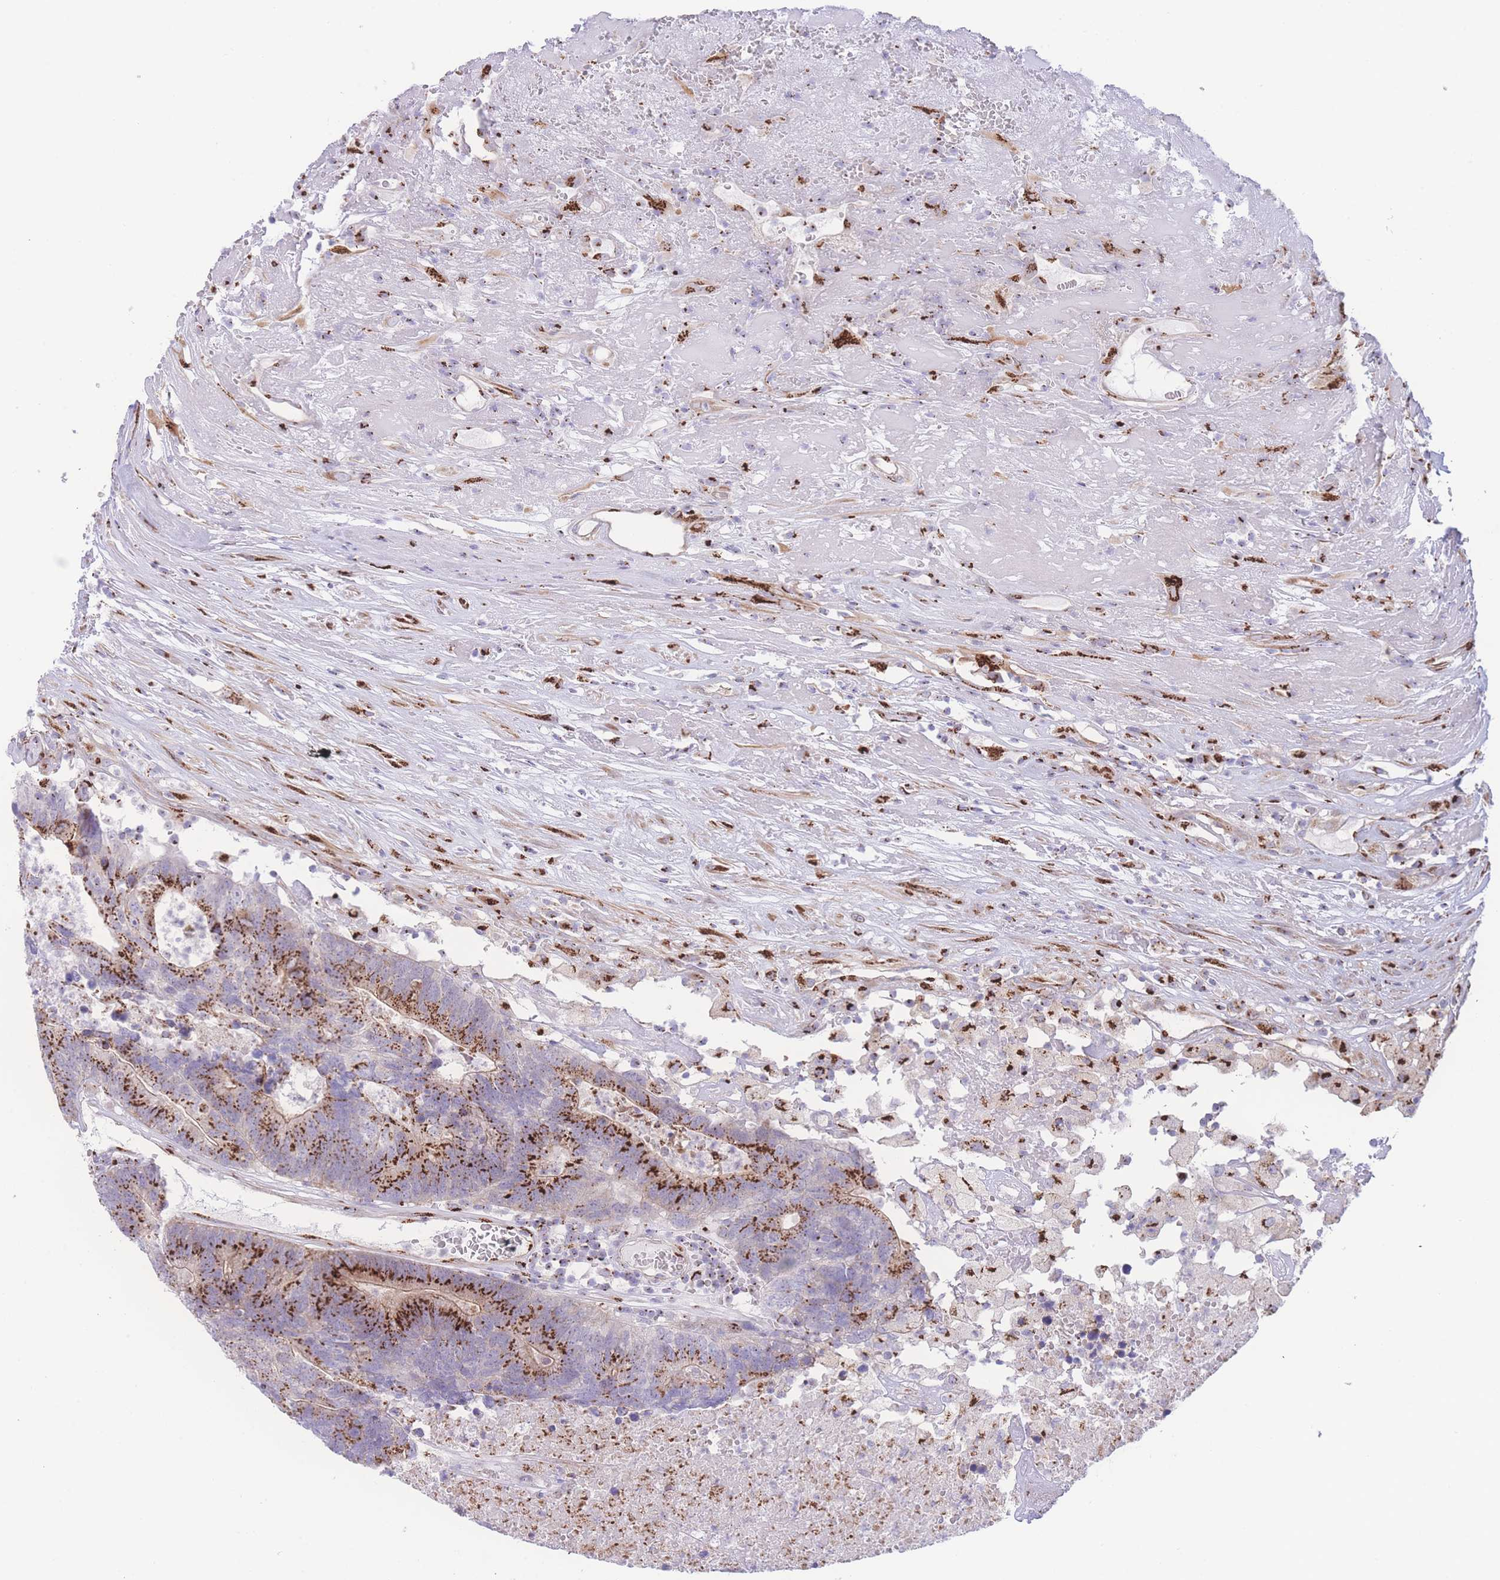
{"staining": {"intensity": "strong", "quantity": ">75%", "location": "cytoplasmic/membranous"}, "tissue": "colorectal cancer", "cell_type": "Tumor cells", "image_type": "cancer", "snomed": [{"axis": "morphology", "description": "Adenocarcinoma, NOS"}, {"axis": "topography", "description": "Colon"}], "caption": "Human colorectal cancer stained with a protein marker reveals strong staining in tumor cells.", "gene": "GOLM2", "patient": {"sex": "female", "age": 48}}